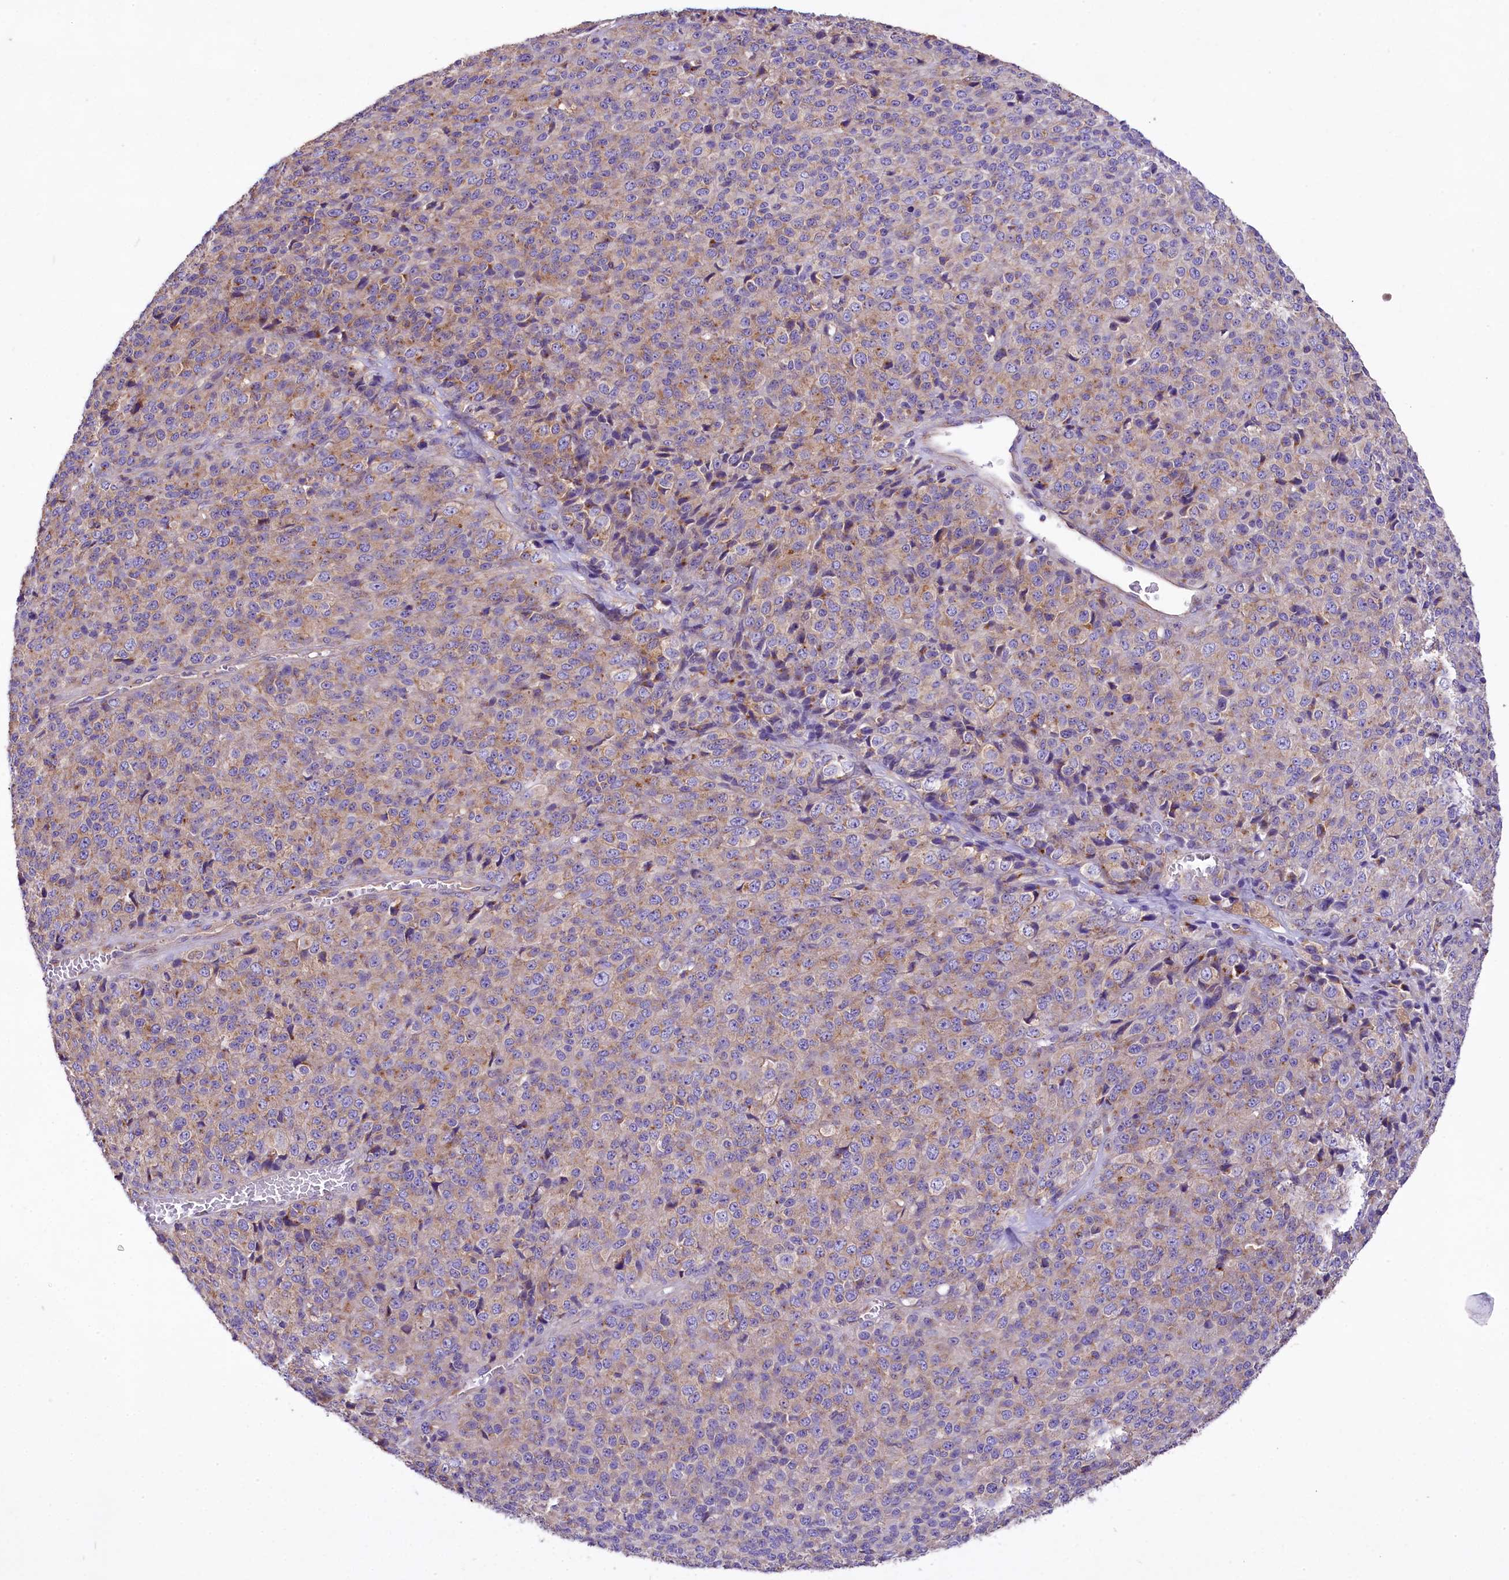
{"staining": {"intensity": "weak", "quantity": "<25%", "location": "cytoplasmic/membranous"}, "tissue": "melanoma", "cell_type": "Tumor cells", "image_type": "cancer", "snomed": [{"axis": "morphology", "description": "Malignant melanoma, Metastatic site"}, {"axis": "topography", "description": "Brain"}], "caption": "Tumor cells show no significant protein positivity in malignant melanoma (metastatic site). The staining is performed using DAB (3,3'-diaminobenzidine) brown chromogen with nuclei counter-stained in using hematoxylin.", "gene": "PEMT", "patient": {"sex": "female", "age": 56}}